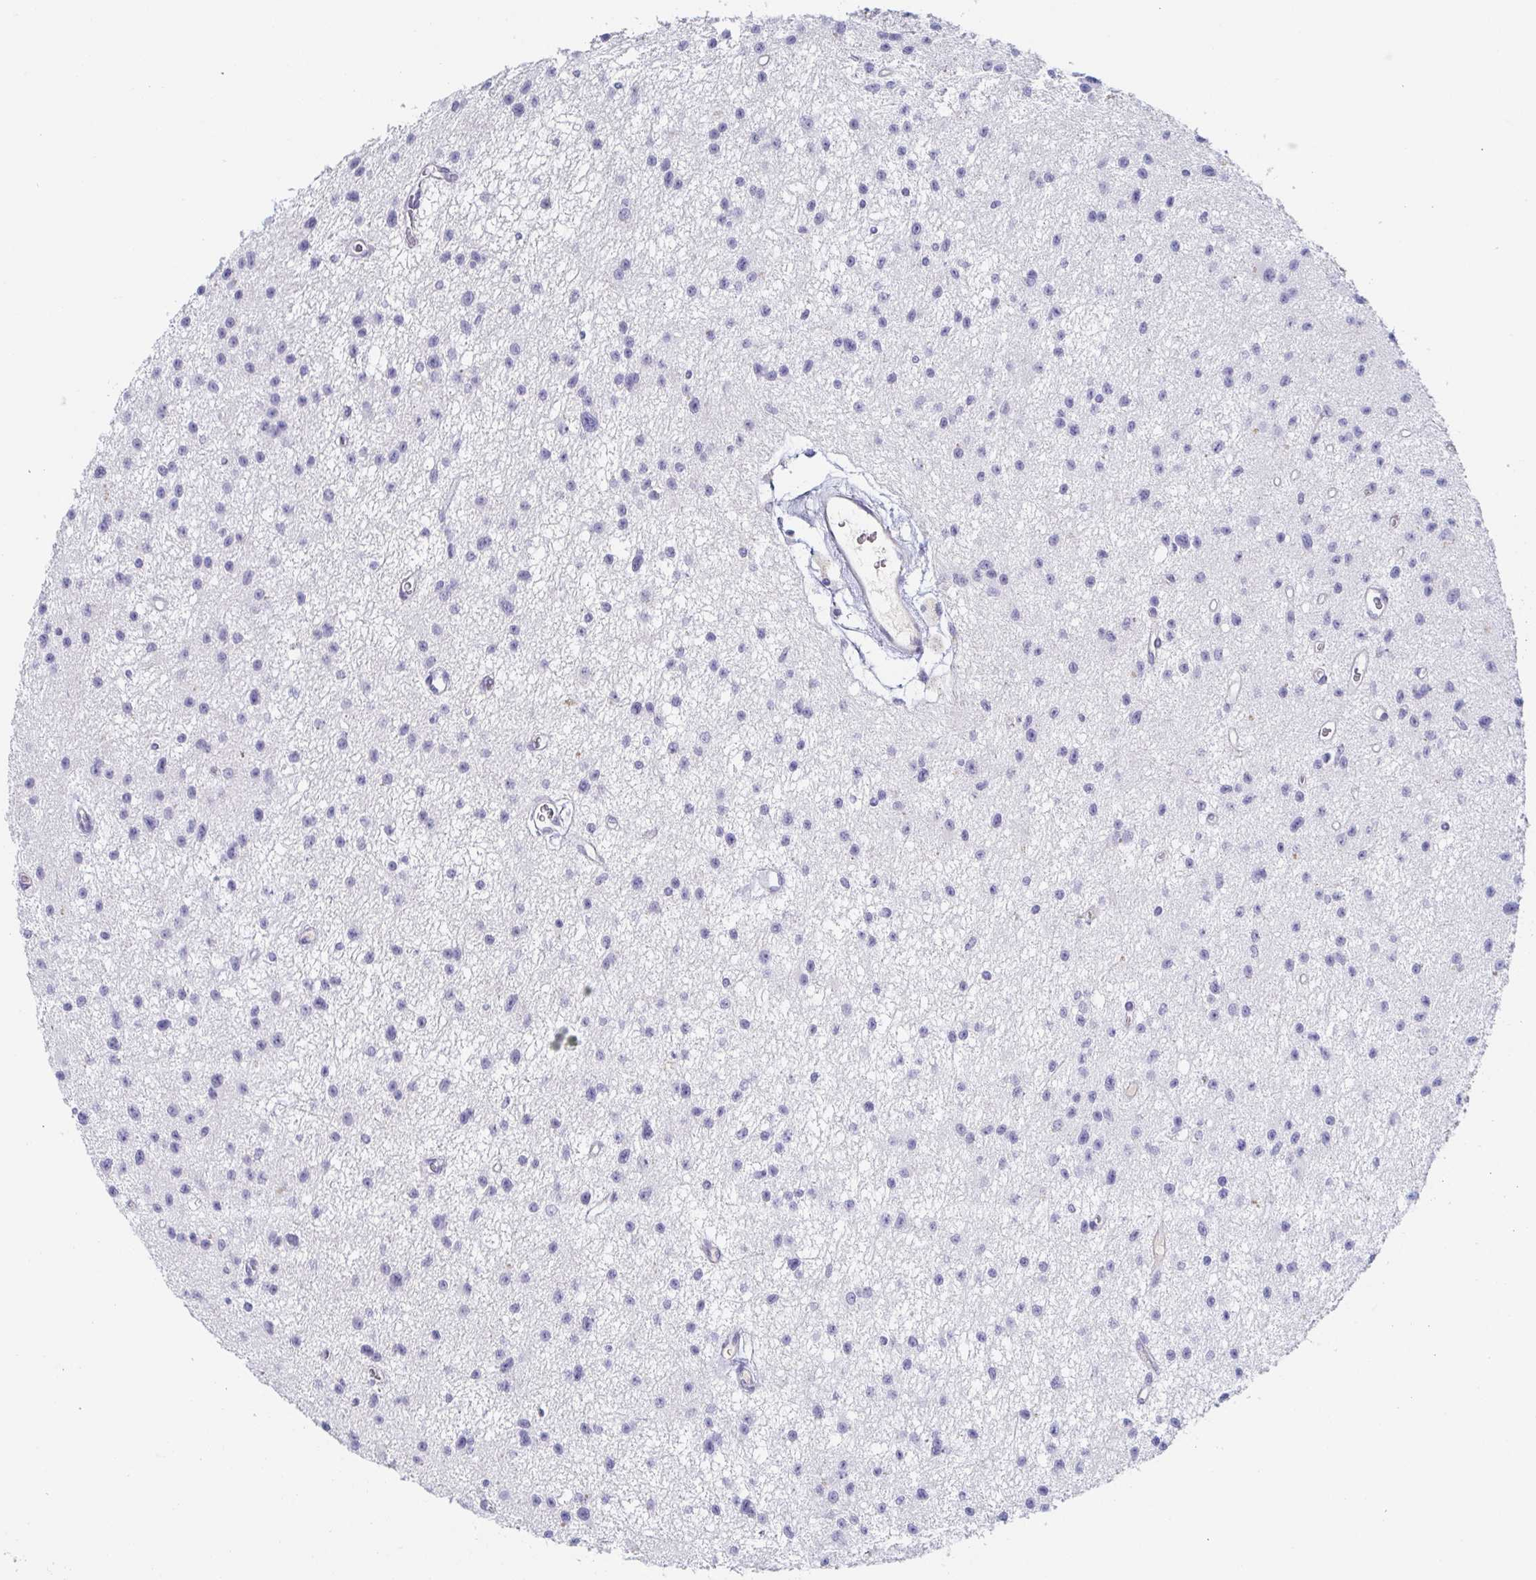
{"staining": {"intensity": "negative", "quantity": "none", "location": "none"}, "tissue": "glioma", "cell_type": "Tumor cells", "image_type": "cancer", "snomed": [{"axis": "morphology", "description": "Glioma, malignant, Low grade"}, {"axis": "topography", "description": "Brain"}], "caption": "An immunohistochemistry histopathology image of low-grade glioma (malignant) is shown. There is no staining in tumor cells of low-grade glioma (malignant).", "gene": "RHOV", "patient": {"sex": "male", "age": 43}}